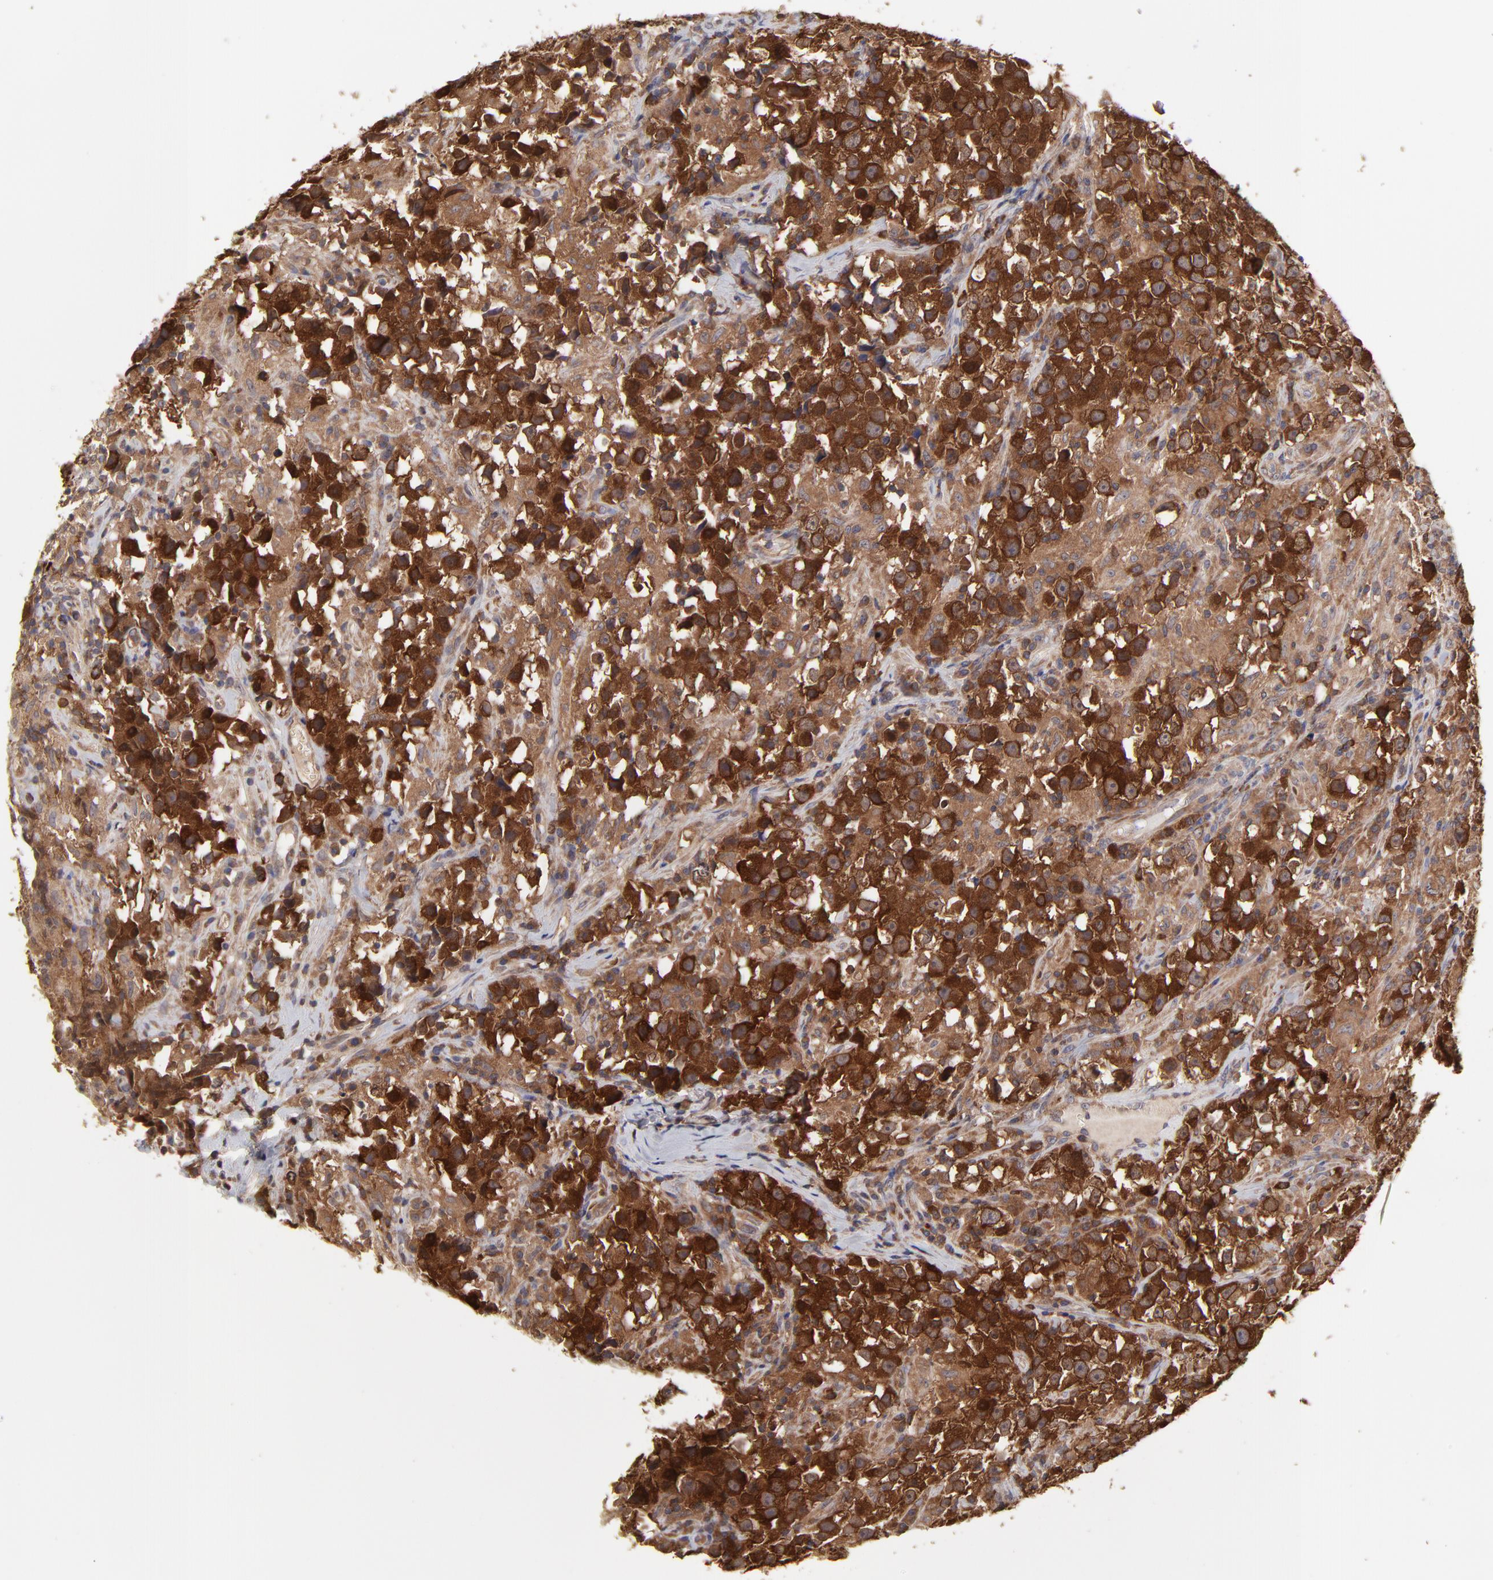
{"staining": {"intensity": "strong", "quantity": ">75%", "location": "cytoplasmic/membranous"}, "tissue": "testis cancer", "cell_type": "Tumor cells", "image_type": "cancer", "snomed": [{"axis": "morphology", "description": "Seminoma, NOS"}, {"axis": "topography", "description": "Testis"}], "caption": "Strong cytoplasmic/membranous protein positivity is present in approximately >75% of tumor cells in seminoma (testis).", "gene": "GART", "patient": {"sex": "male", "age": 33}}